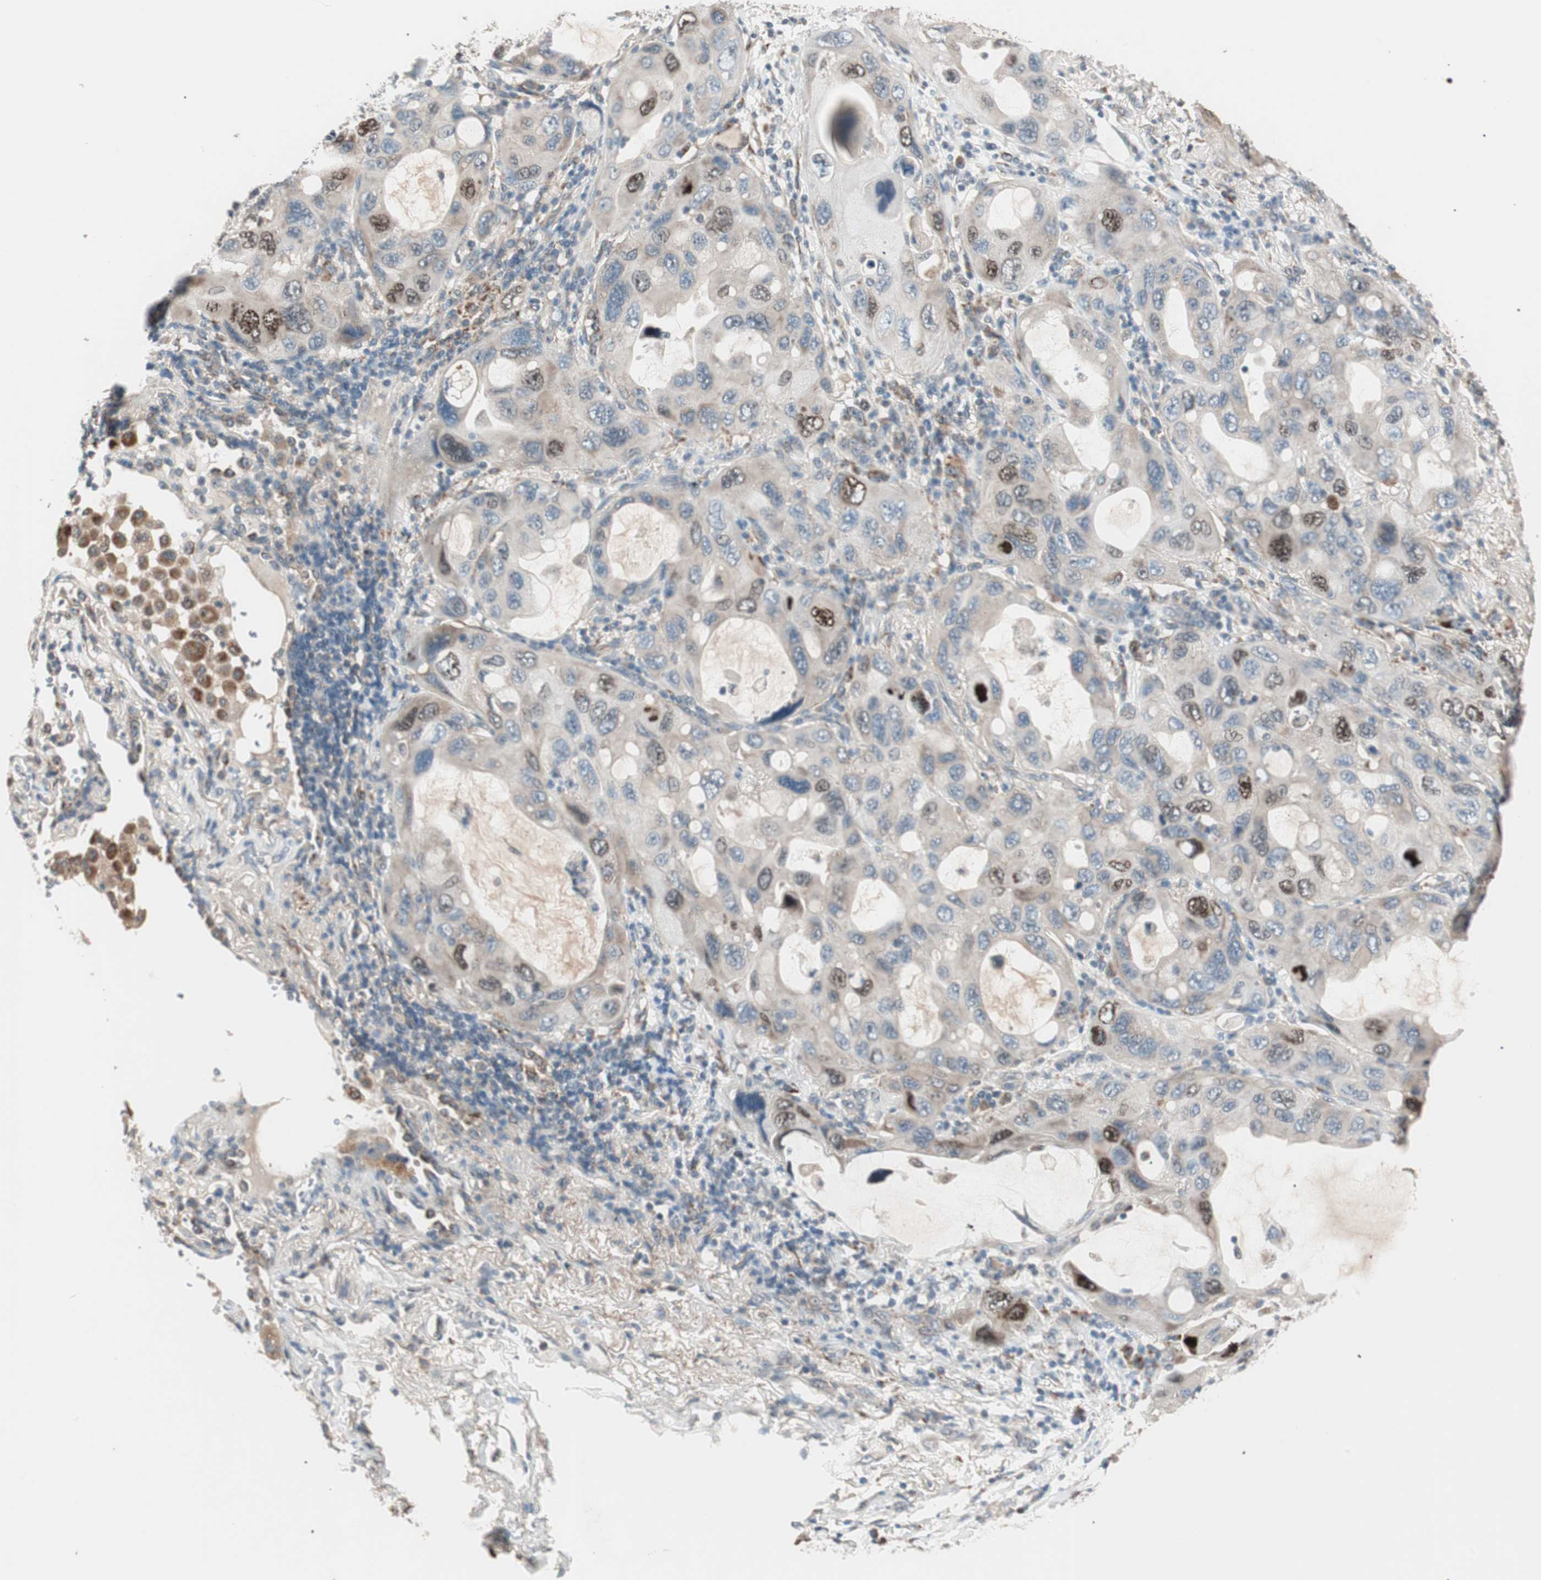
{"staining": {"intensity": "moderate", "quantity": "<25%", "location": "cytoplasmic/membranous,nuclear"}, "tissue": "lung cancer", "cell_type": "Tumor cells", "image_type": "cancer", "snomed": [{"axis": "morphology", "description": "Squamous cell carcinoma, NOS"}, {"axis": "topography", "description": "Lung"}], "caption": "Protein expression analysis of lung squamous cell carcinoma shows moderate cytoplasmic/membranous and nuclear expression in approximately <25% of tumor cells.", "gene": "NFRKB", "patient": {"sex": "female", "age": 73}}